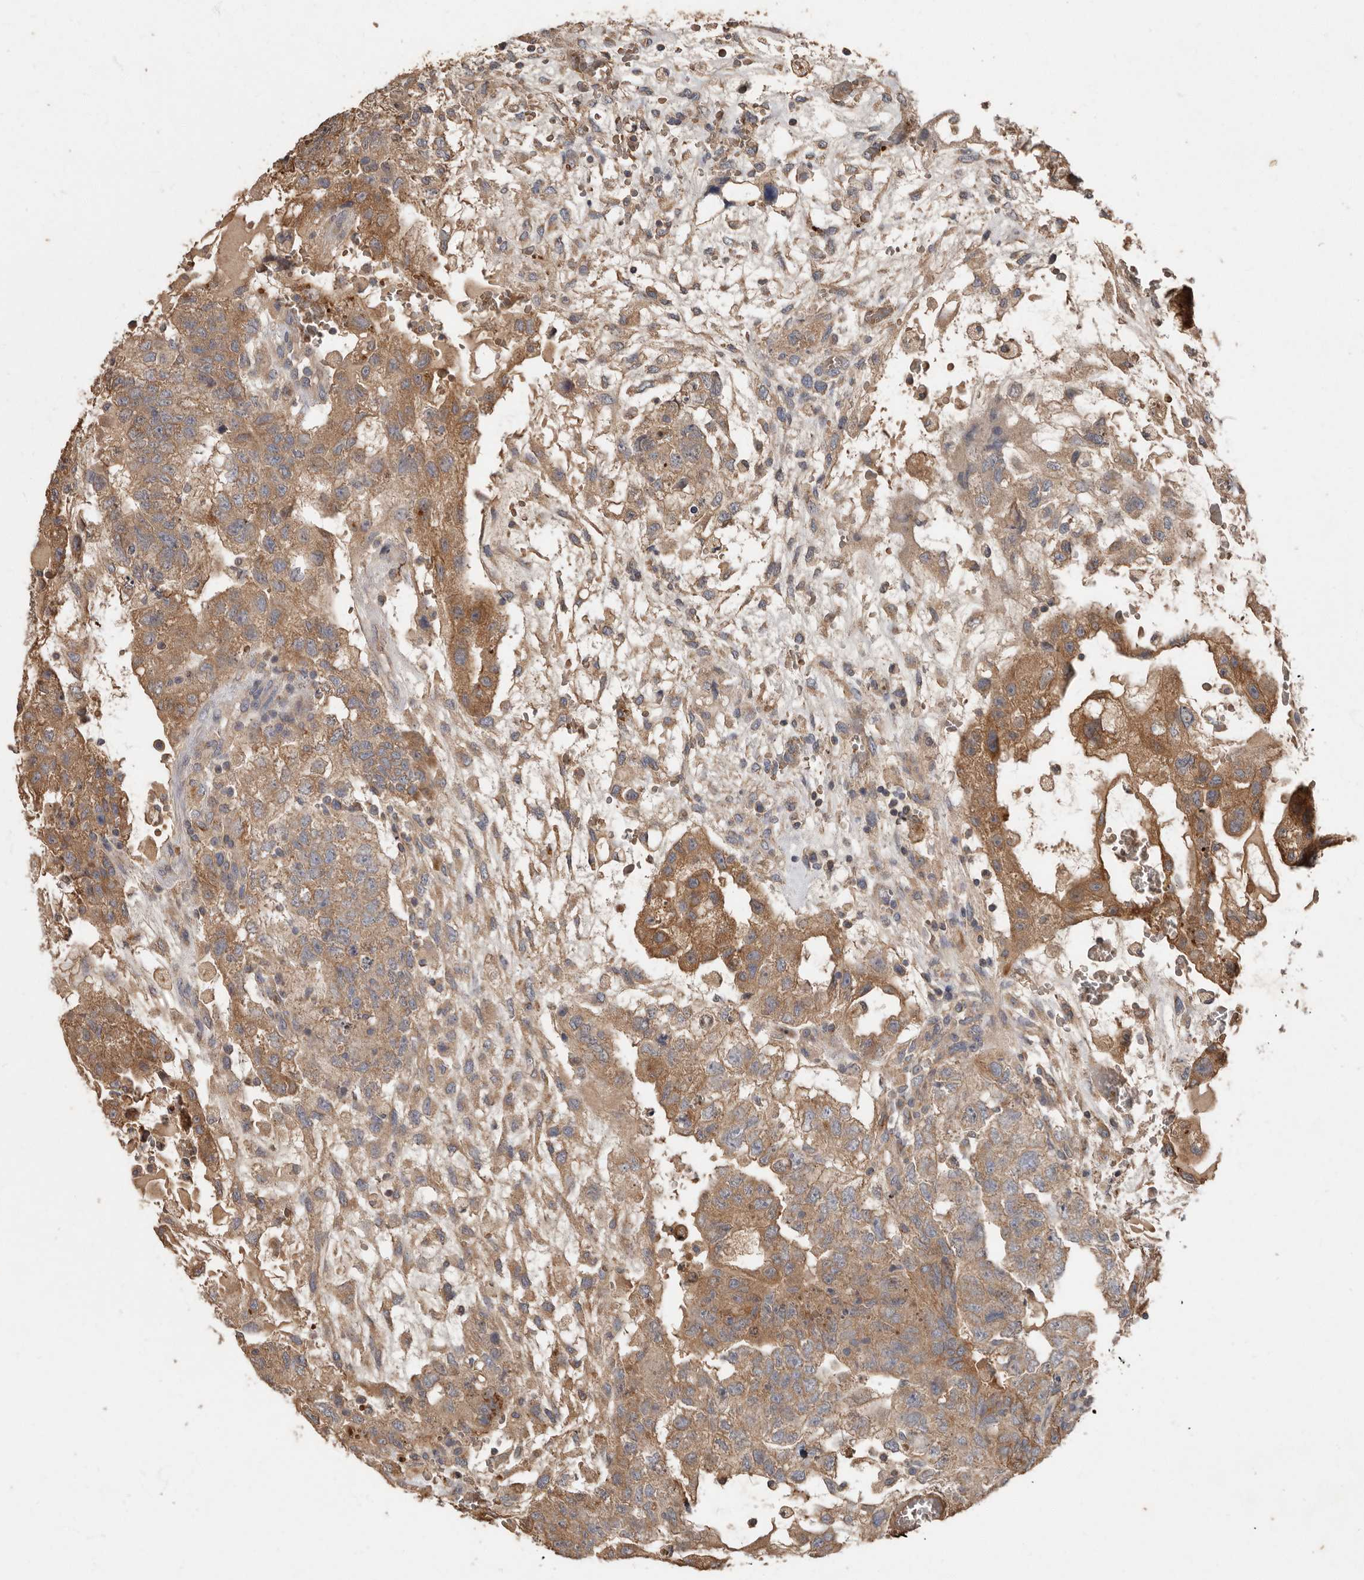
{"staining": {"intensity": "moderate", "quantity": ">75%", "location": "cytoplasmic/membranous"}, "tissue": "testis cancer", "cell_type": "Tumor cells", "image_type": "cancer", "snomed": [{"axis": "morphology", "description": "Carcinoma, Embryonal, NOS"}, {"axis": "topography", "description": "Testis"}], "caption": "Testis embryonal carcinoma was stained to show a protein in brown. There is medium levels of moderate cytoplasmic/membranous positivity in about >75% of tumor cells. The staining is performed using DAB brown chromogen to label protein expression. The nuclei are counter-stained blue using hematoxylin.", "gene": "KIF26B", "patient": {"sex": "male", "age": 36}}